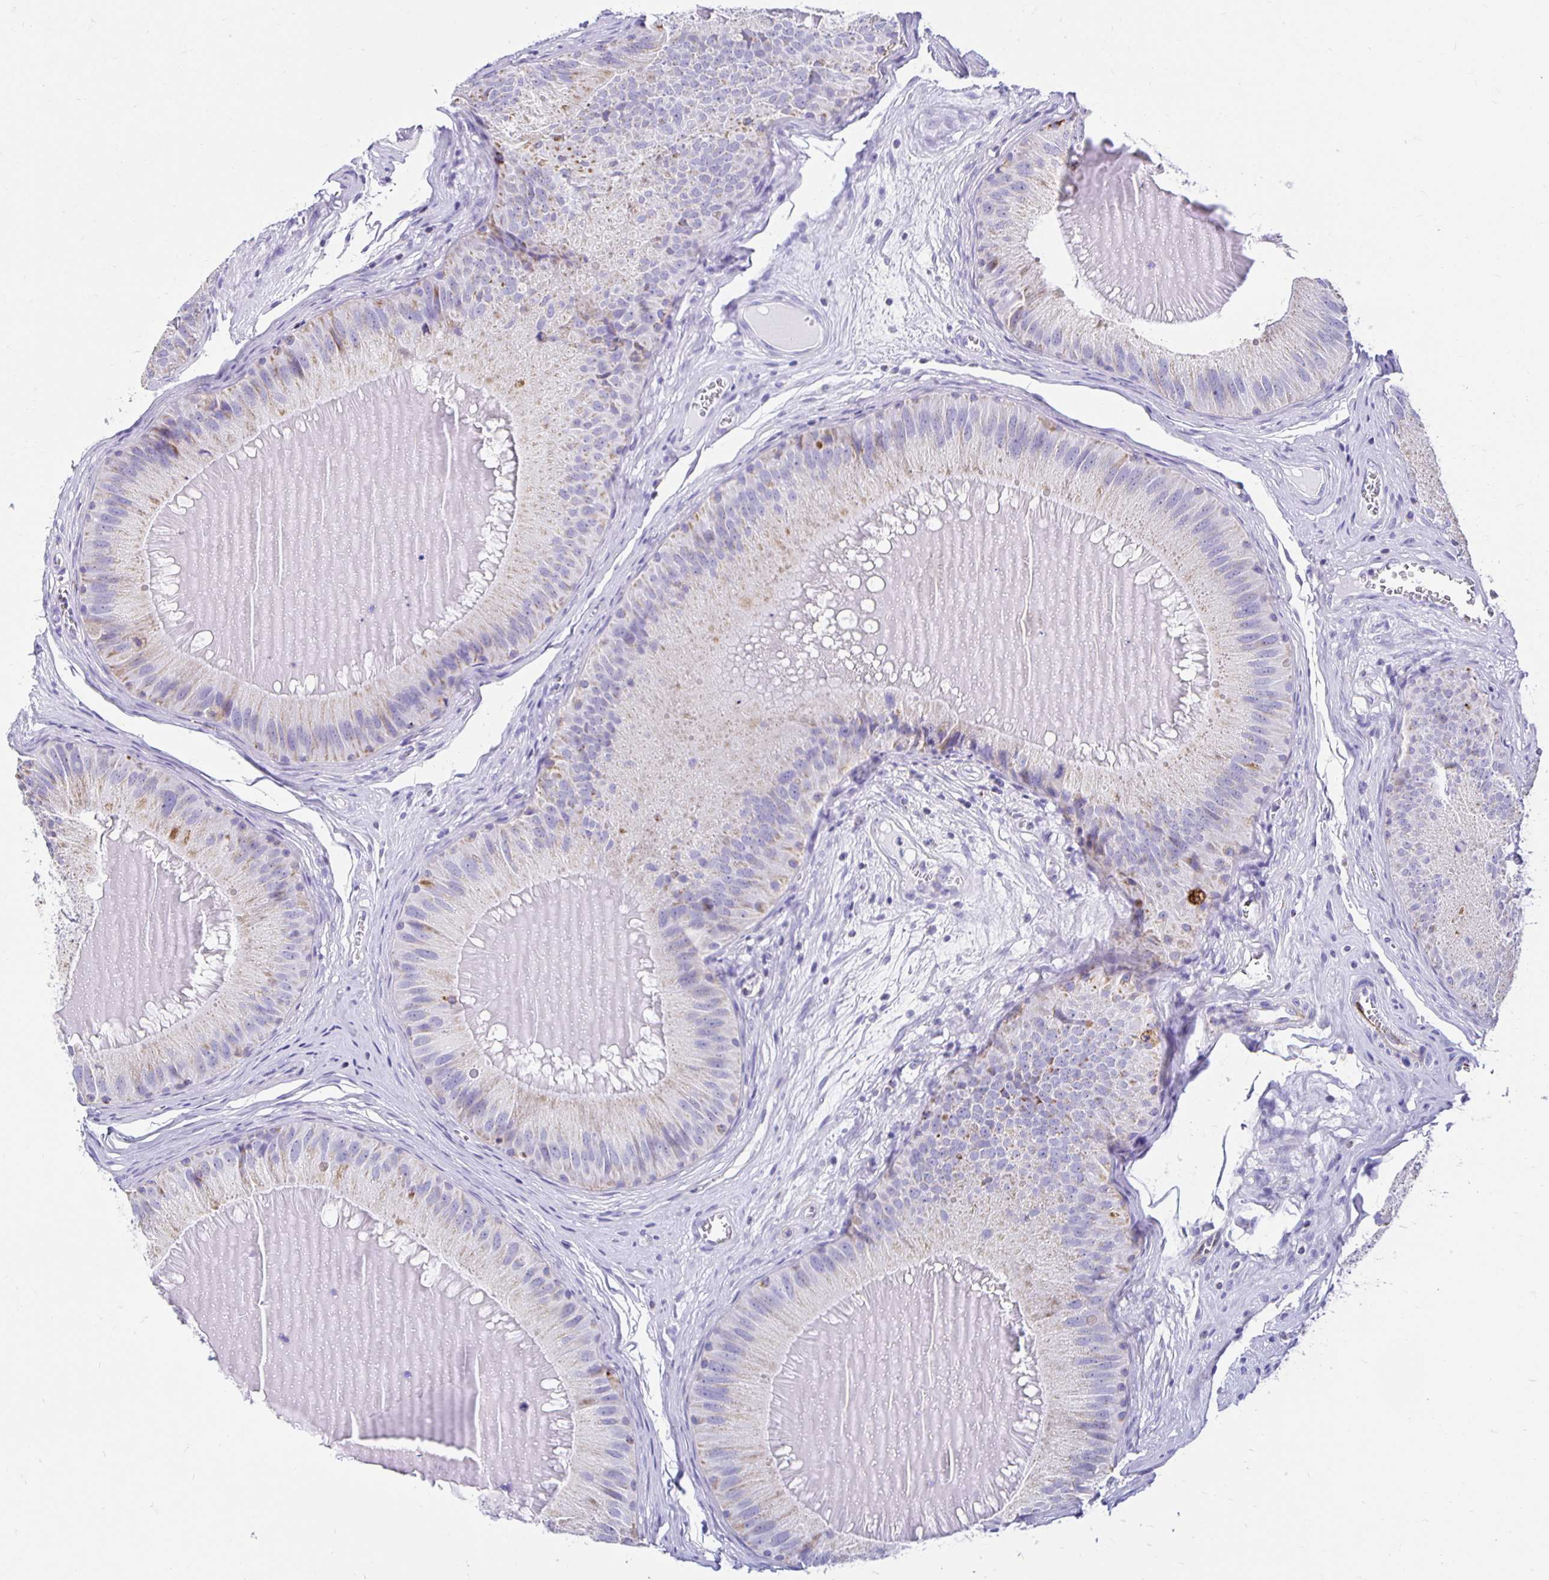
{"staining": {"intensity": "moderate", "quantity": "25%-75%", "location": "cytoplasmic/membranous"}, "tissue": "epididymis", "cell_type": "Glandular cells", "image_type": "normal", "snomed": [{"axis": "morphology", "description": "Normal tissue, NOS"}, {"axis": "topography", "description": "Epididymis, spermatic cord, NOS"}], "caption": "Glandular cells show medium levels of moderate cytoplasmic/membranous staining in approximately 25%-75% of cells in benign human epididymis.", "gene": "PLAAT2", "patient": {"sex": "male", "age": 39}}